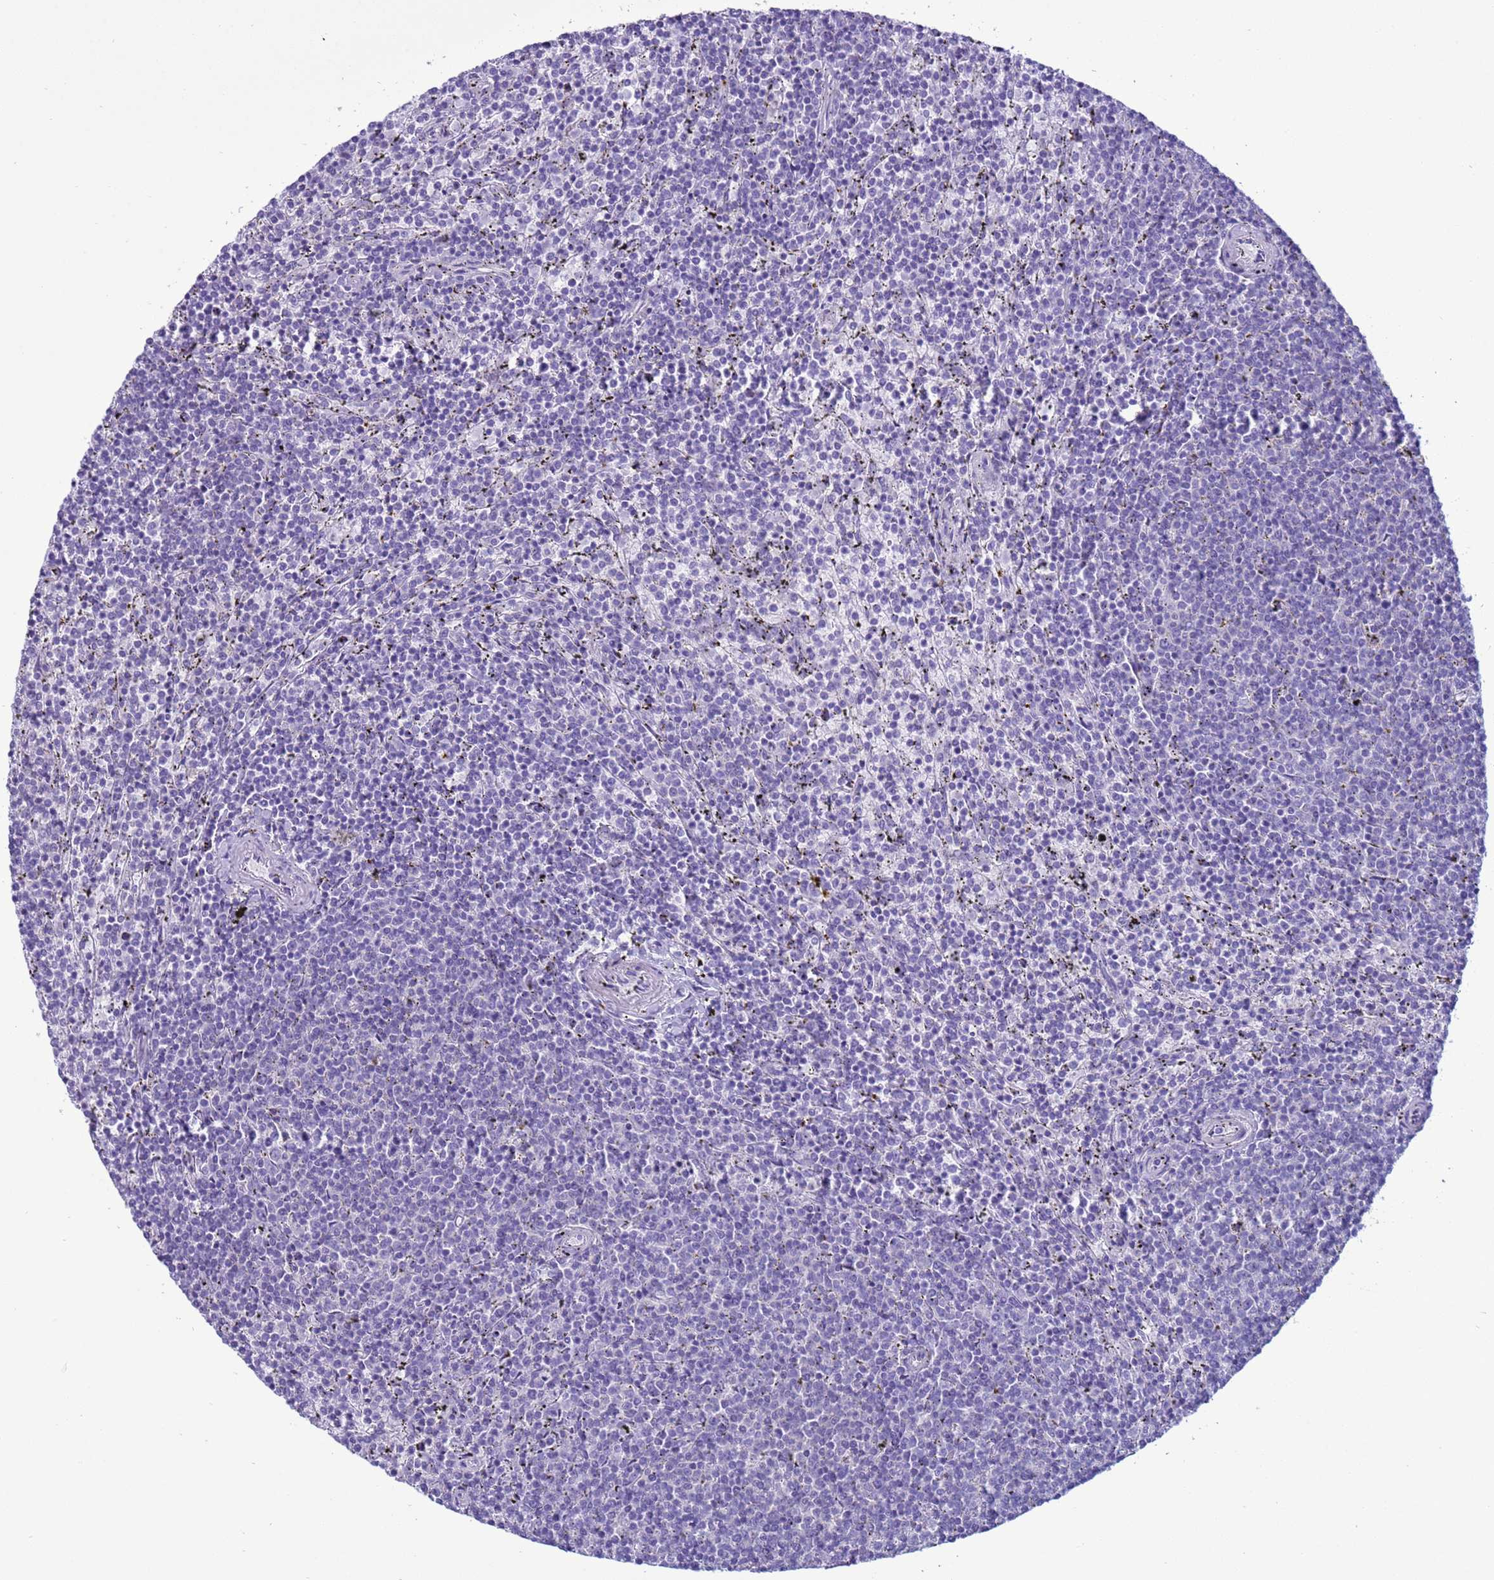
{"staining": {"intensity": "negative", "quantity": "none", "location": "none"}, "tissue": "lymphoma", "cell_type": "Tumor cells", "image_type": "cancer", "snomed": [{"axis": "morphology", "description": "Malignant lymphoma, non-Hodgkin's type, Low grade"}, {"axis": "topography", "description": "Spleen"}], "caption": "IHC of lymphoma exhibits no staining in tumor cells.", "gene": "CST4", "patient": {"sex": "female", "age": 50}}